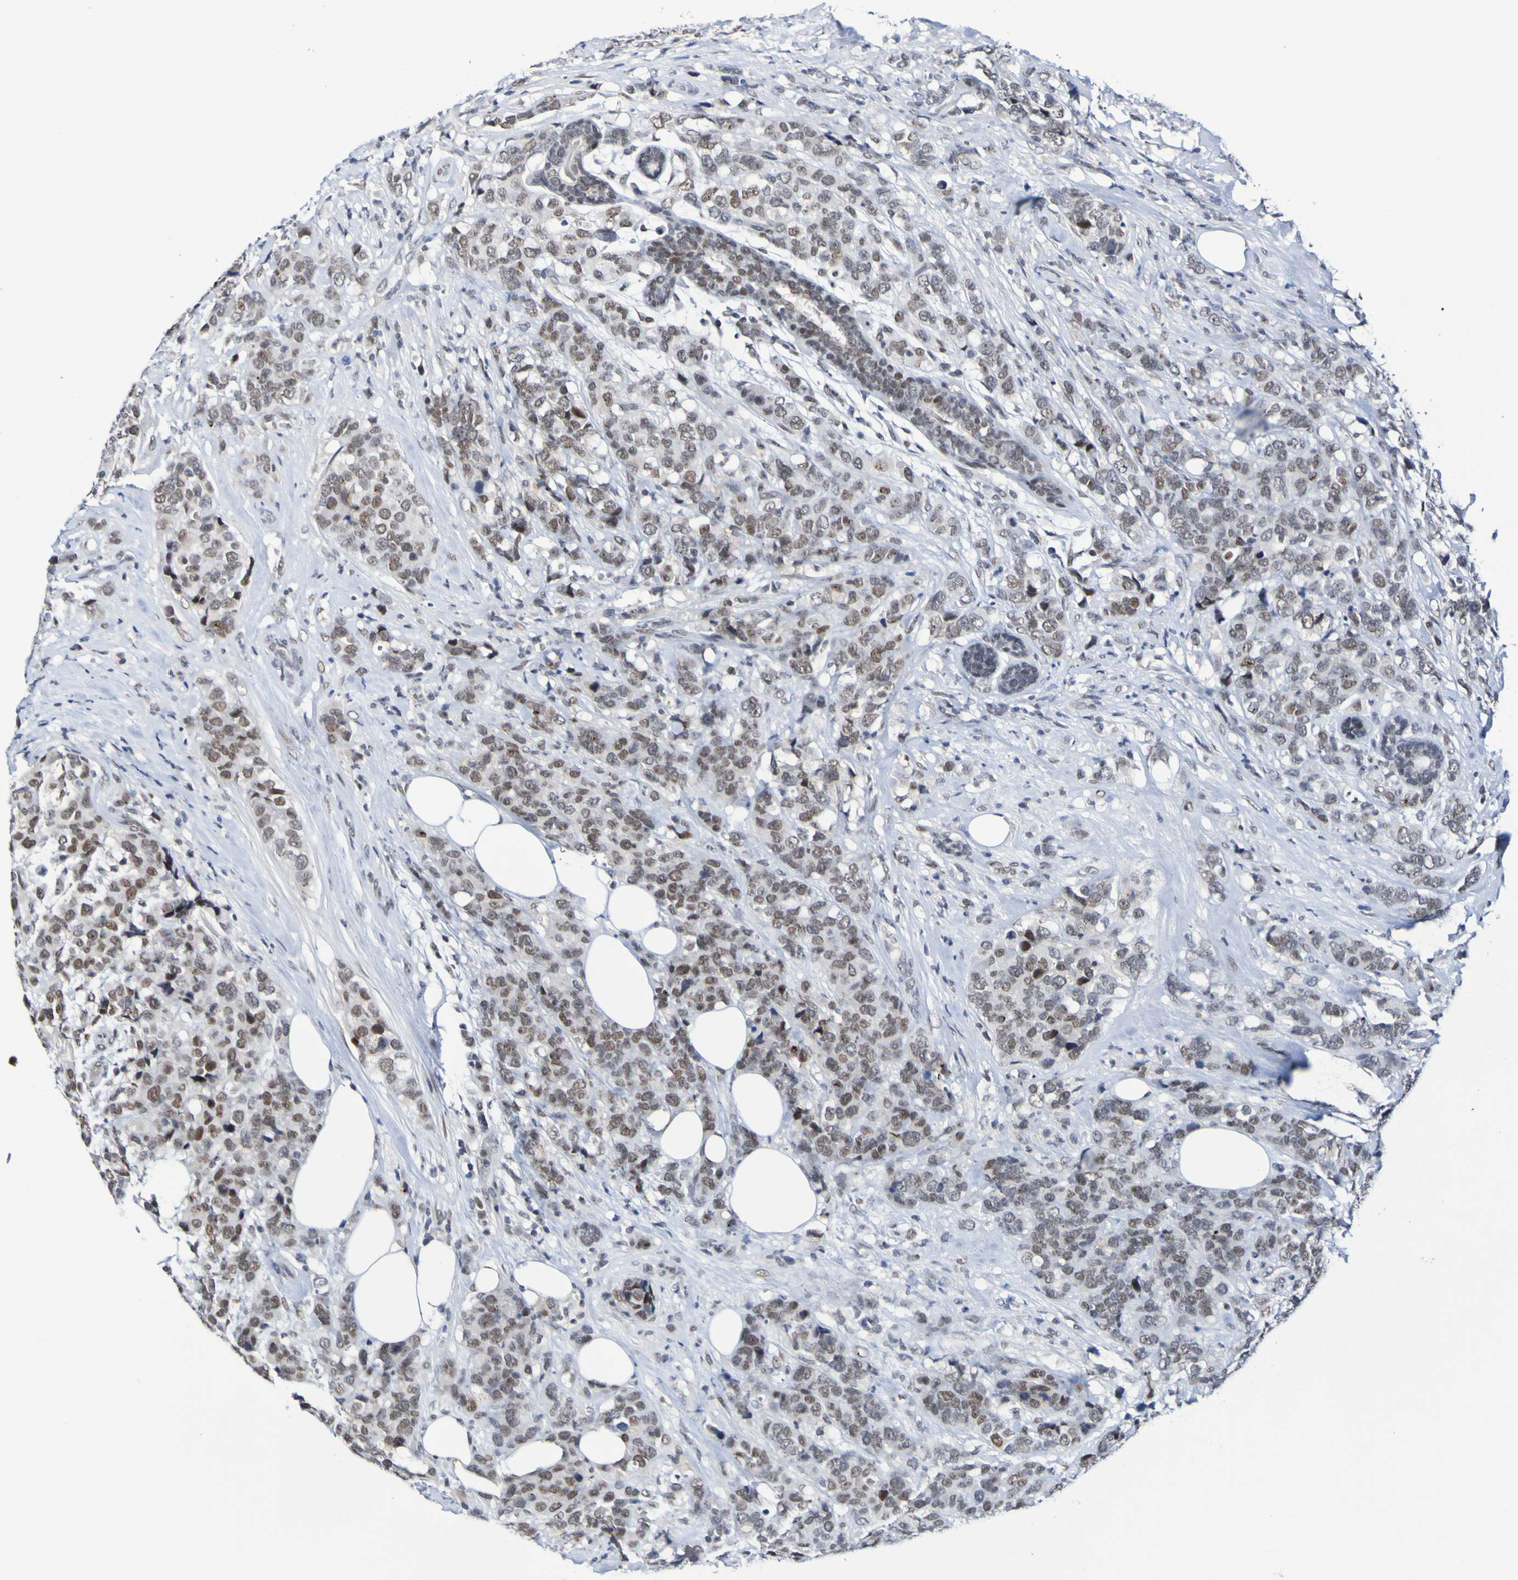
{"staining": {"intensity": "moderate", "quantity": ">75%", "location": "nuclear"}, "tissue": "breast cancer", "cell_type": "Tumor cells", "image_type": "cancer", "snomed": [{"axis": "morphology", "description": "Lobular carcinoma"}, {"axis": "topography", "description": "Breast"}], "caption": "IHC image of breast lobular carcinoma stained for a protein (brown), which shows medium levels of moderate nuclear positivity in approximately >75% of tumor cells.", "gene": "PCGF1", "patient": {"sex": "female", "age": 59}}